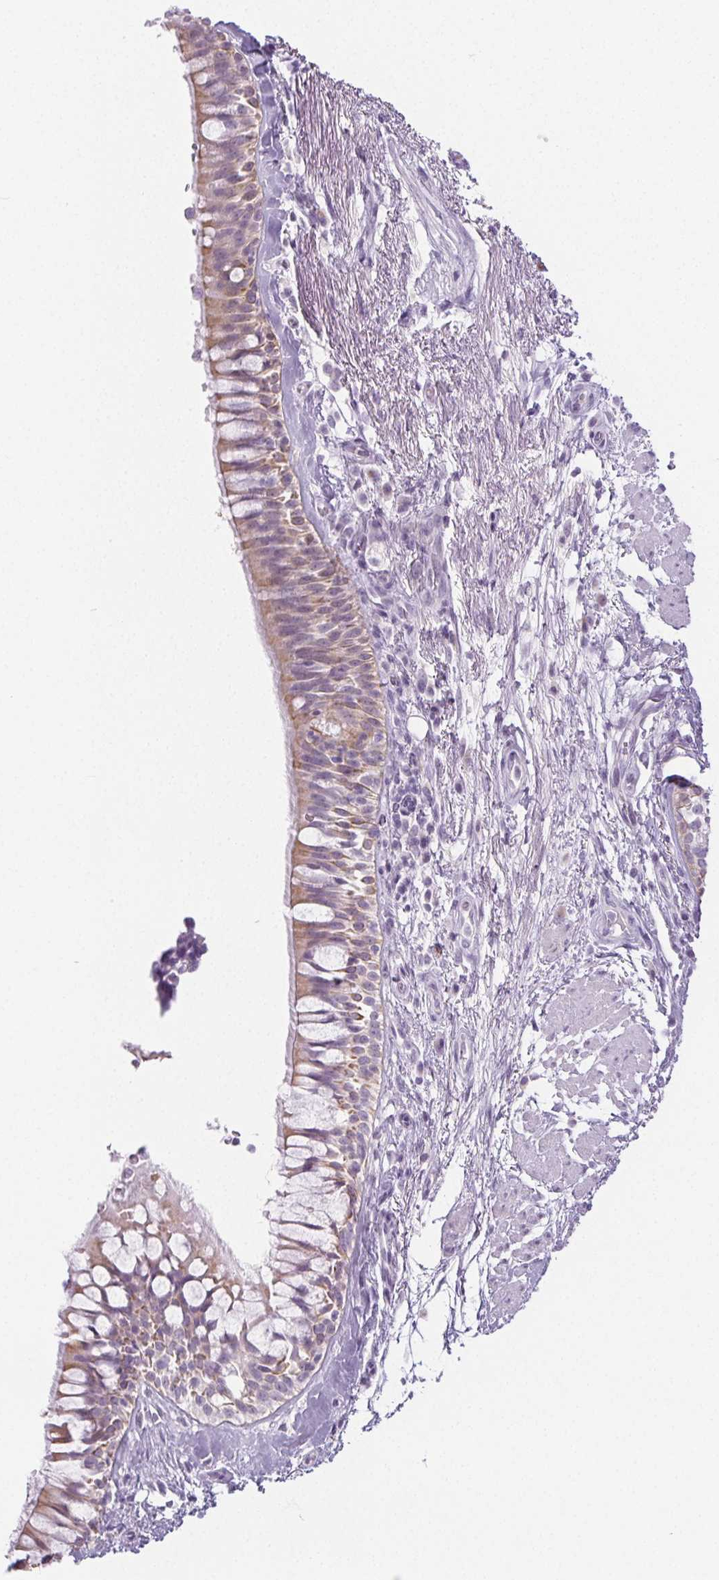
{"staining": {"intensity": "negative", "quantity": "none", "location": "none"}, "tissue": "soft tissue", "cell_type": "Chondrocytes", "image_type": "normal", "snomed": [{"axis": "morphology", "description": "Normal tissue, NOS"}, {"axis": "topography", "description": "Cartilage tissue"}, {"axis": "topography", "description": "Bronchus"}], "caption": "Human soft tissue stained for a protein using immunohistochemistry (IHC) shows no positivity in chondrocytes.", "gene": "PI3", "patient": {"sex": "male", "age": 64}}